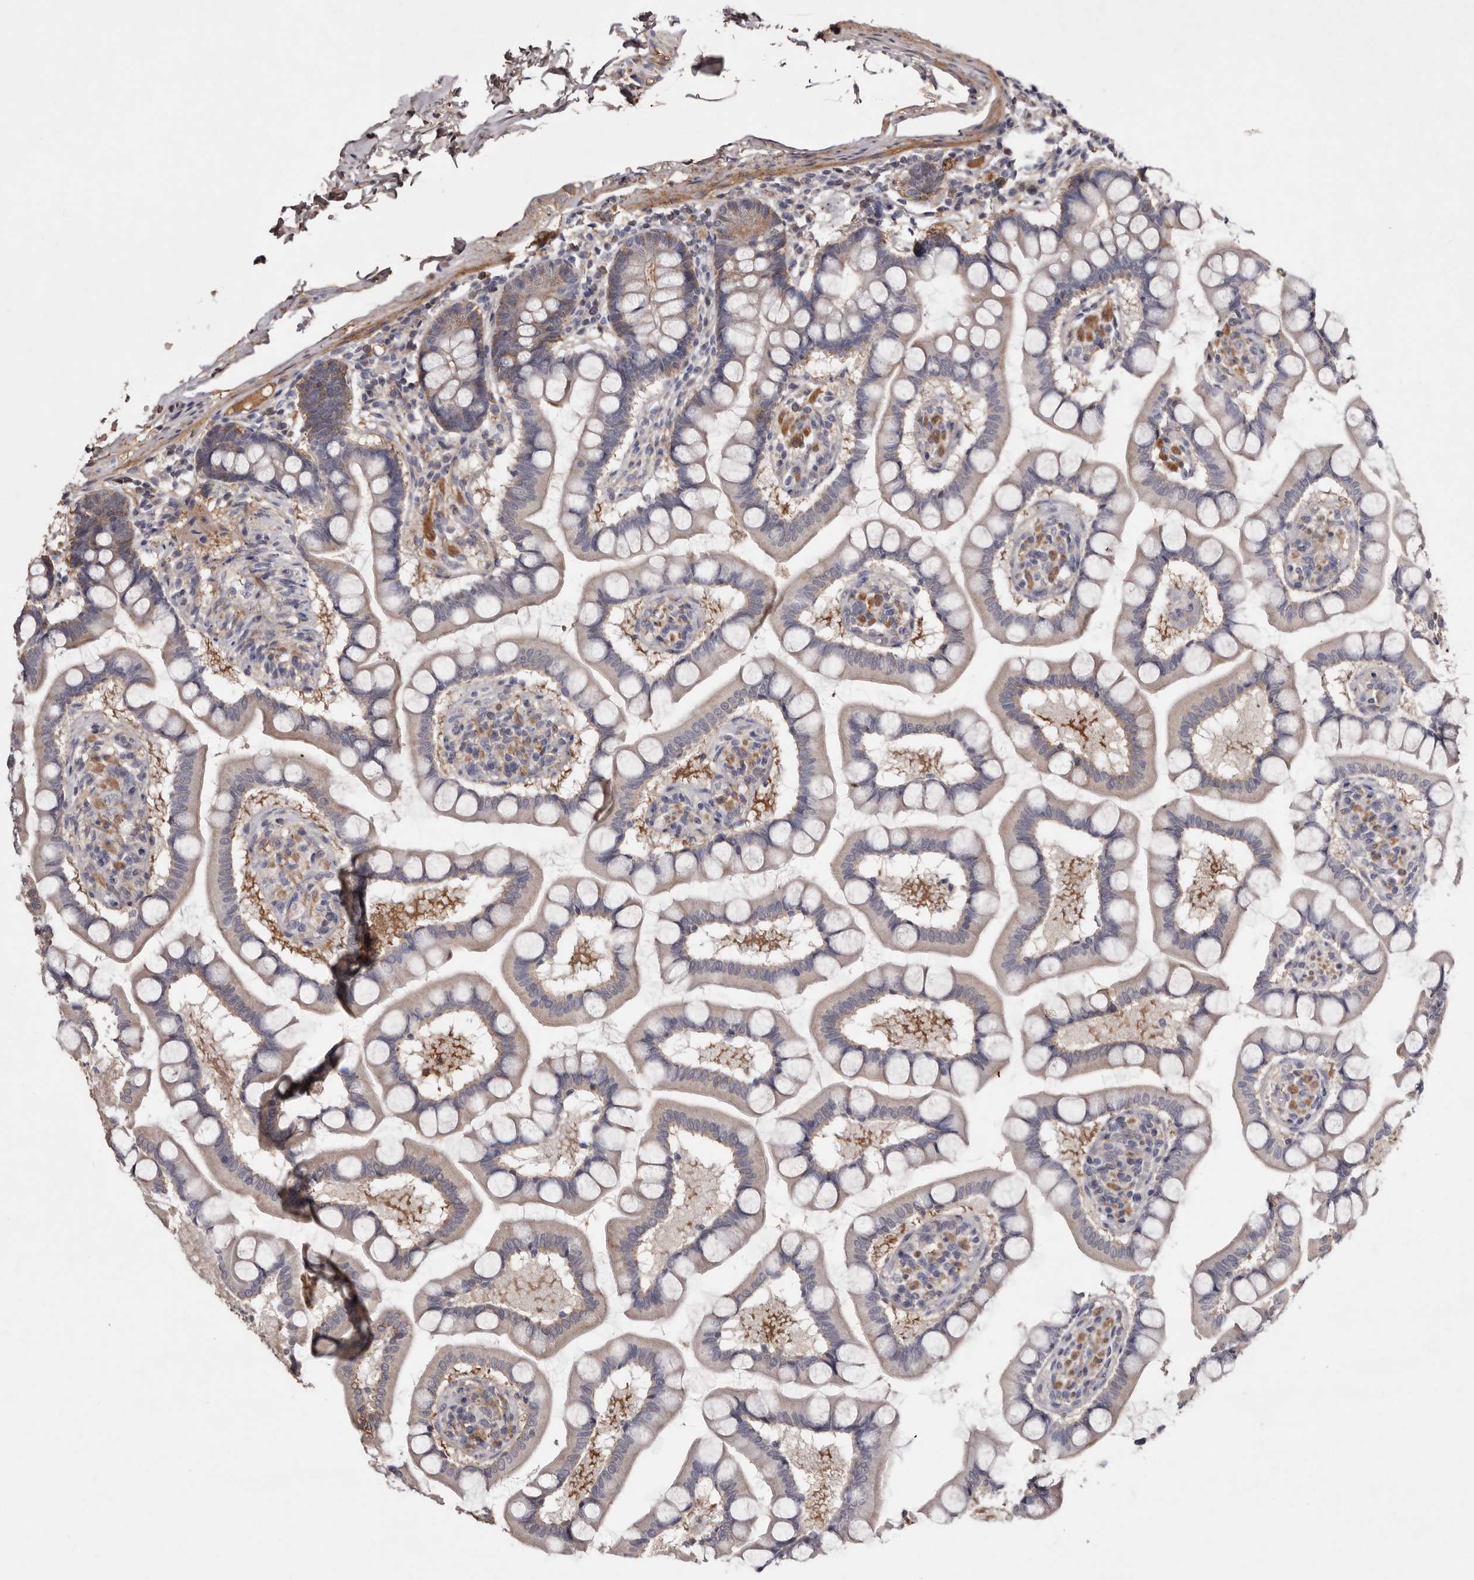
{"staining": {"intensity": "moderate", "quantity": "25%-75%", "location": "cytoplasmic/membranous"}, "tissue": "small intestine", "cell_type": "Glandular cells", "image_type": "normal", "snomed": [{"axis": "morphology", "description": "Normal tissue, NOS"}, {"axis": "topography", "description": "Small intestine"}], "caption": "The image exhibits staining of unremarkable small intestine, revealing moderate cytoplasmic/membranous protein expression (brown color) within glandular cells.", "gene": "CYP1B1", "patient": {"sex": "male", "age": 41}}